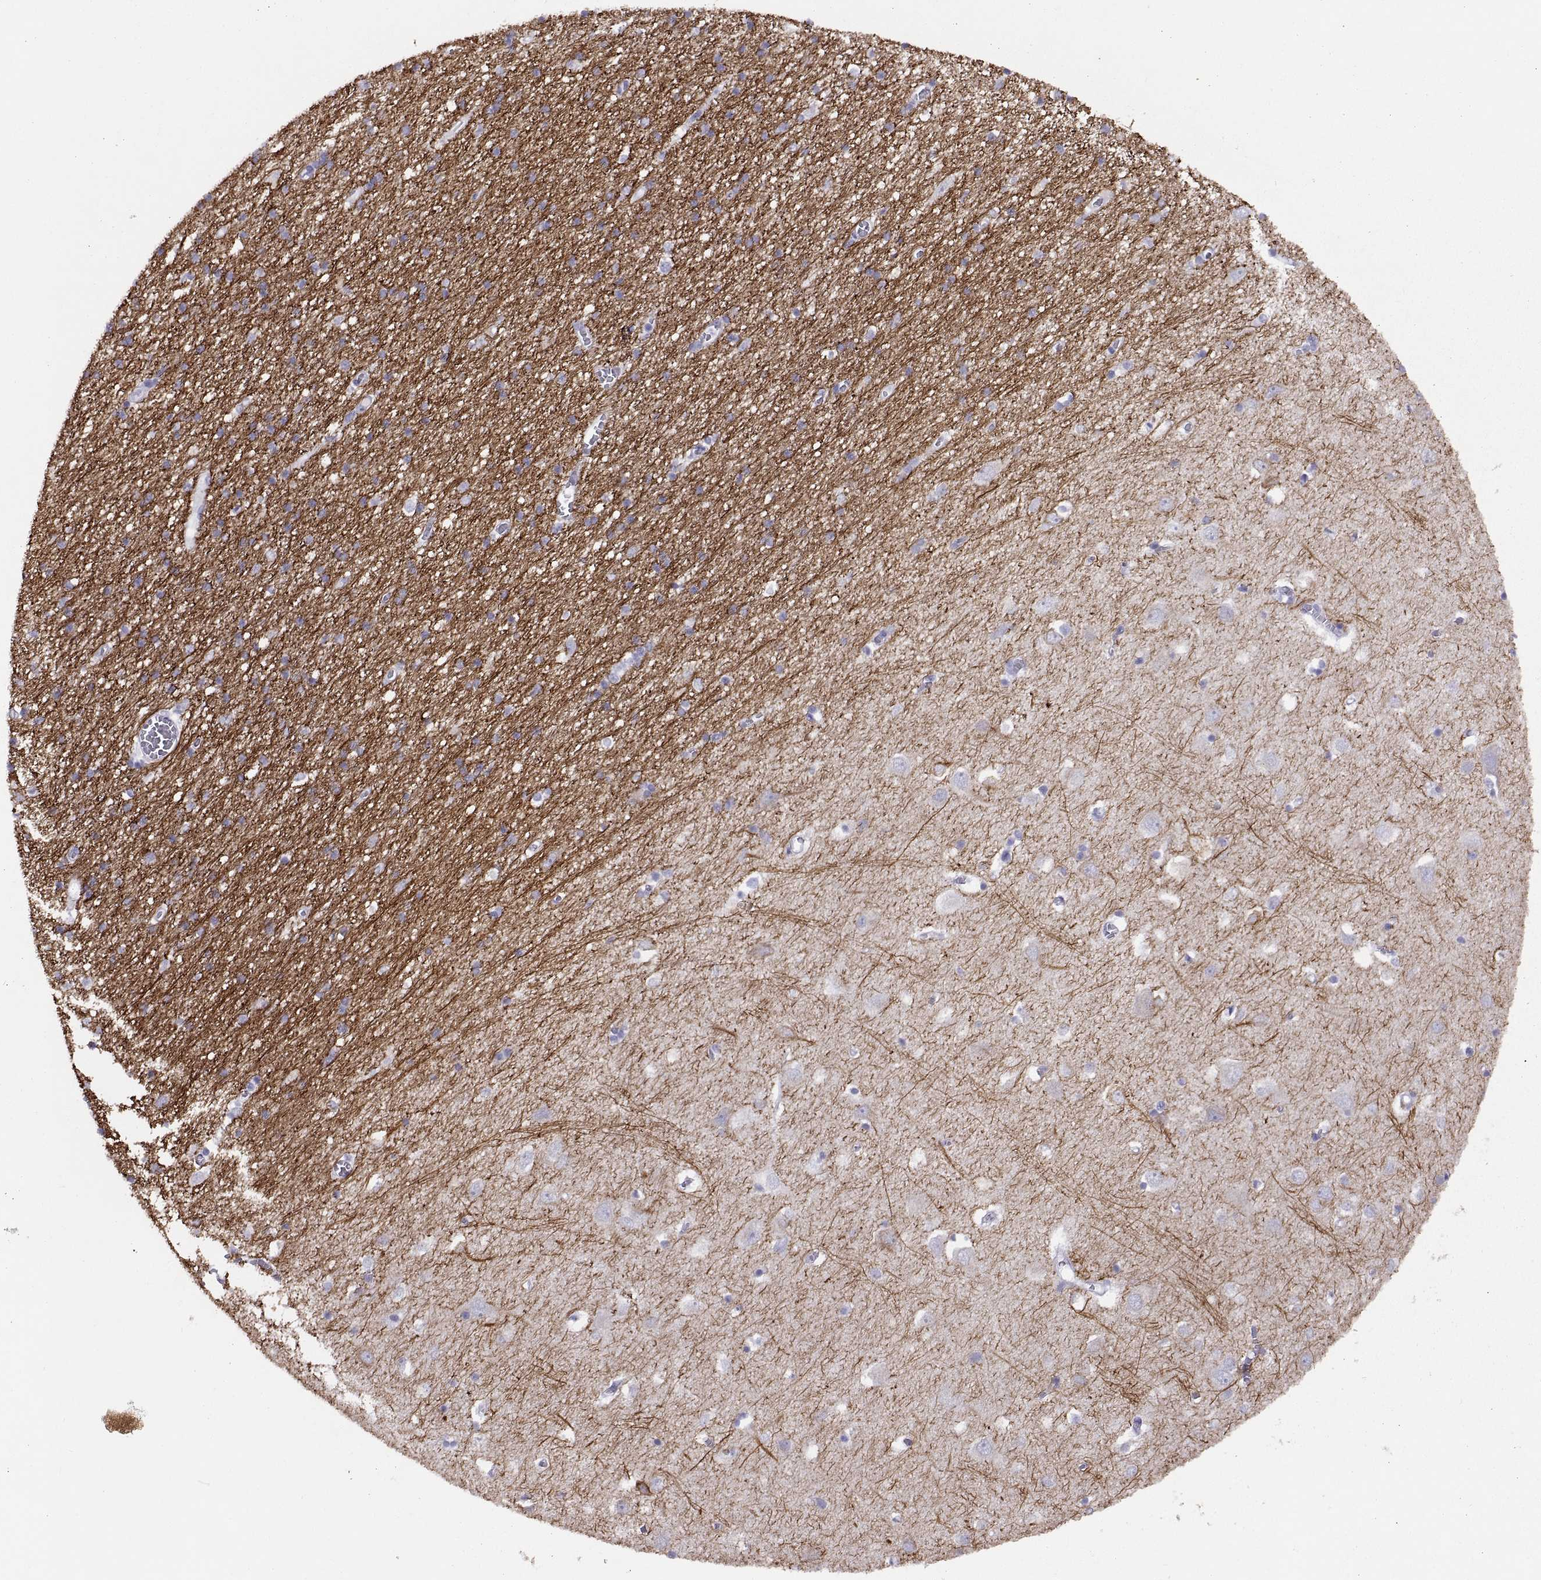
{"staining": {"intensity": "negative", "quantity": "none", "location": "none"}, "tissue": "cerebral cortex", "cell_type": "Endothelial cells", "image_type": "normal", "snomed": [{"axis": "morphology", "description": "Normal tissue, NOS"}, {"axis": "topography", "description": "Cerebral cortex"}], "caption": "There is no significant positivity in endothelial cells of cerebral cortex. Nuclei are stained in blue.", "gene": "RGS20", "patient": {"sex": "male", "age": 70}}